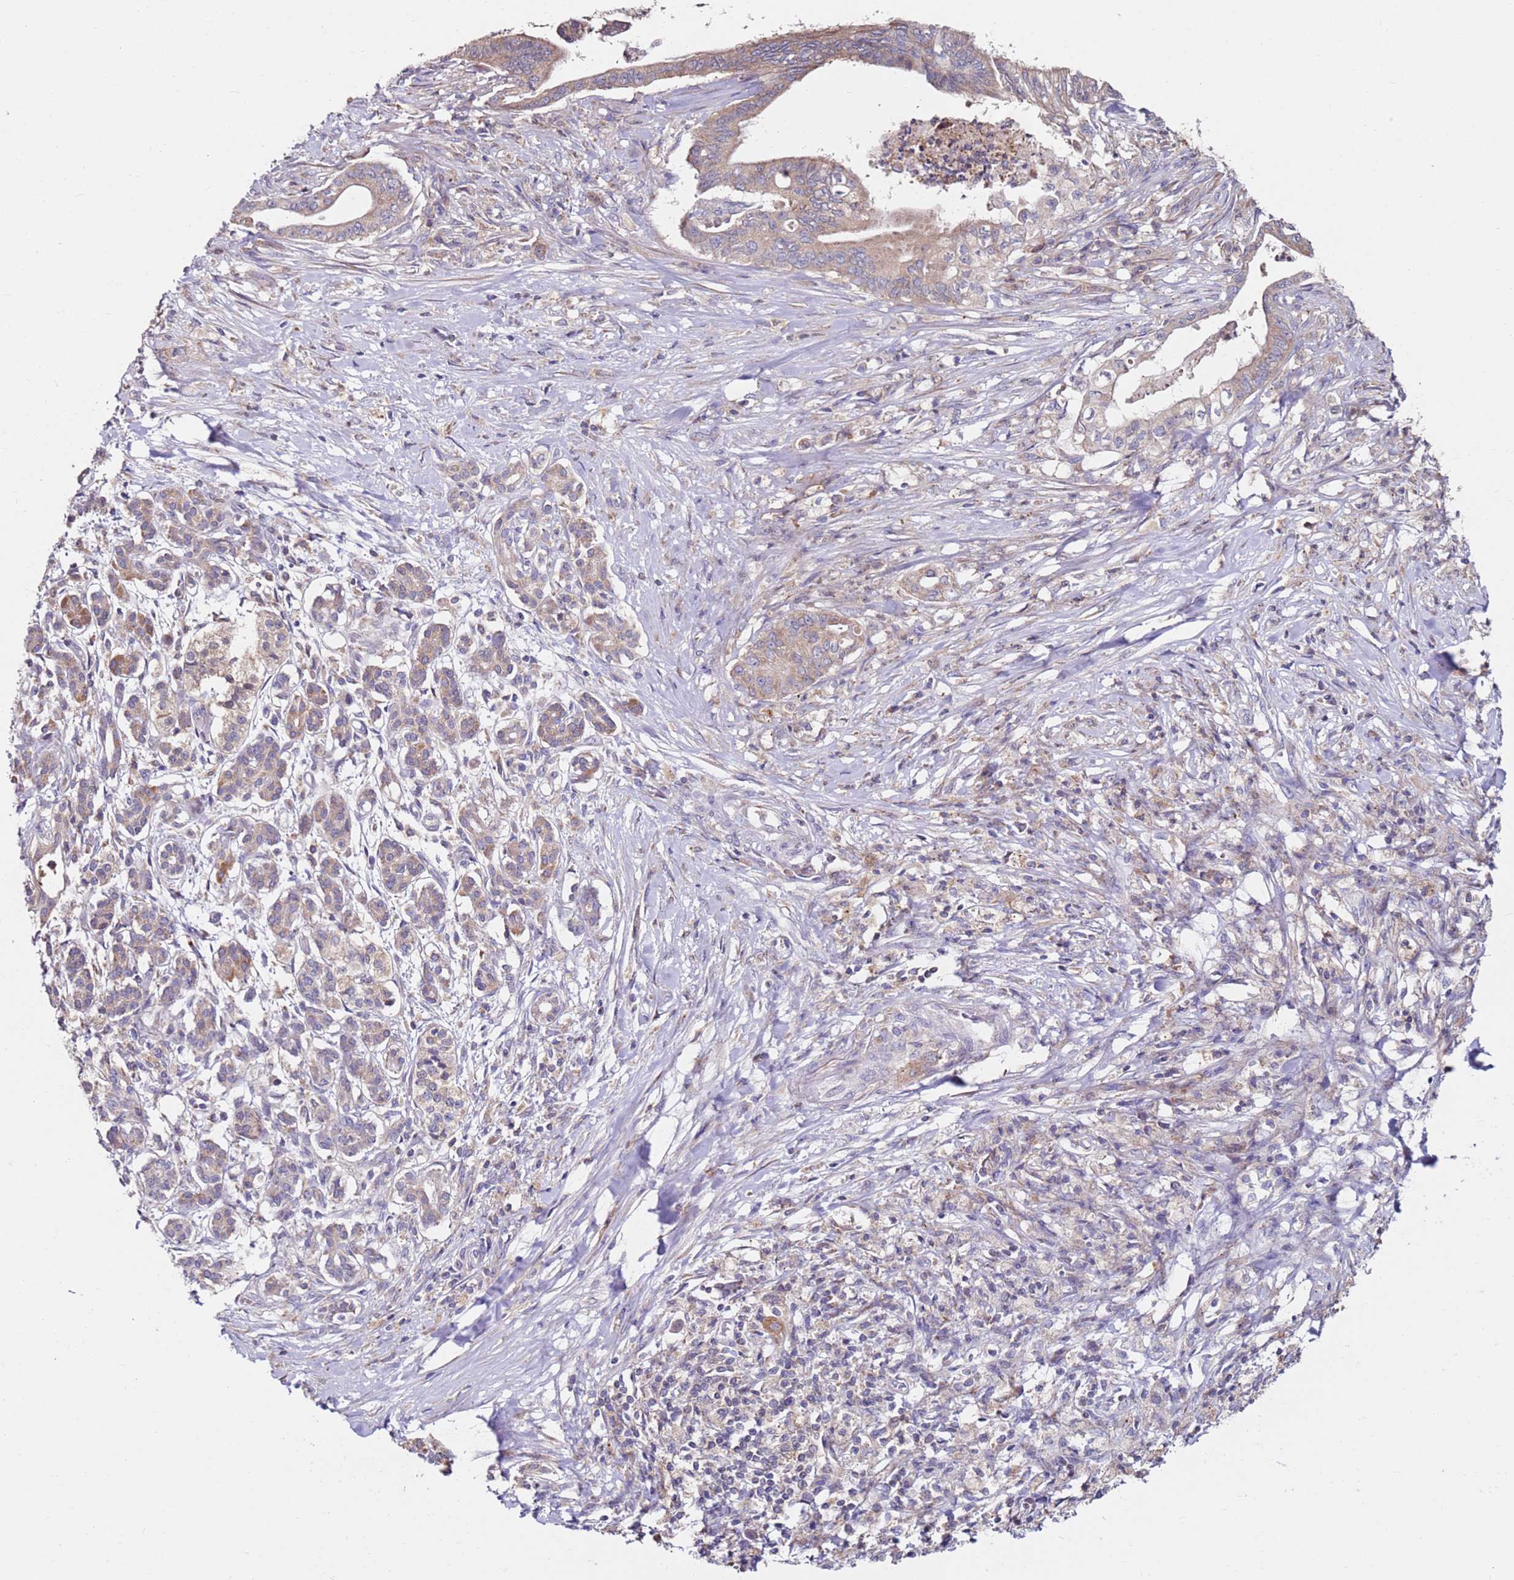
{"staining": {"intensity": "moderate", "quantity": ">75%", "location": "cytoplasmic/membranous"}, "tissue": "pancreatic cancer", "cell_type": "Tumor cells", "image_type": "cancer", "snomed": [{"axis": "morphology", "description": "Adenocarcinoma, NOS"}, {"axis": "topography", "description": "Pancreas"}], "caption": "A high-resolution image shows IHC staining of adenocarcinoma (pancreatic), which shows moderate cytoplasmic/membranous positivity in about >75% of tumor cells. (IHC, brightfield microscopy, high magnification).", "gene": "CNOT9", "patient": {"sex": "male", "age": 58}}